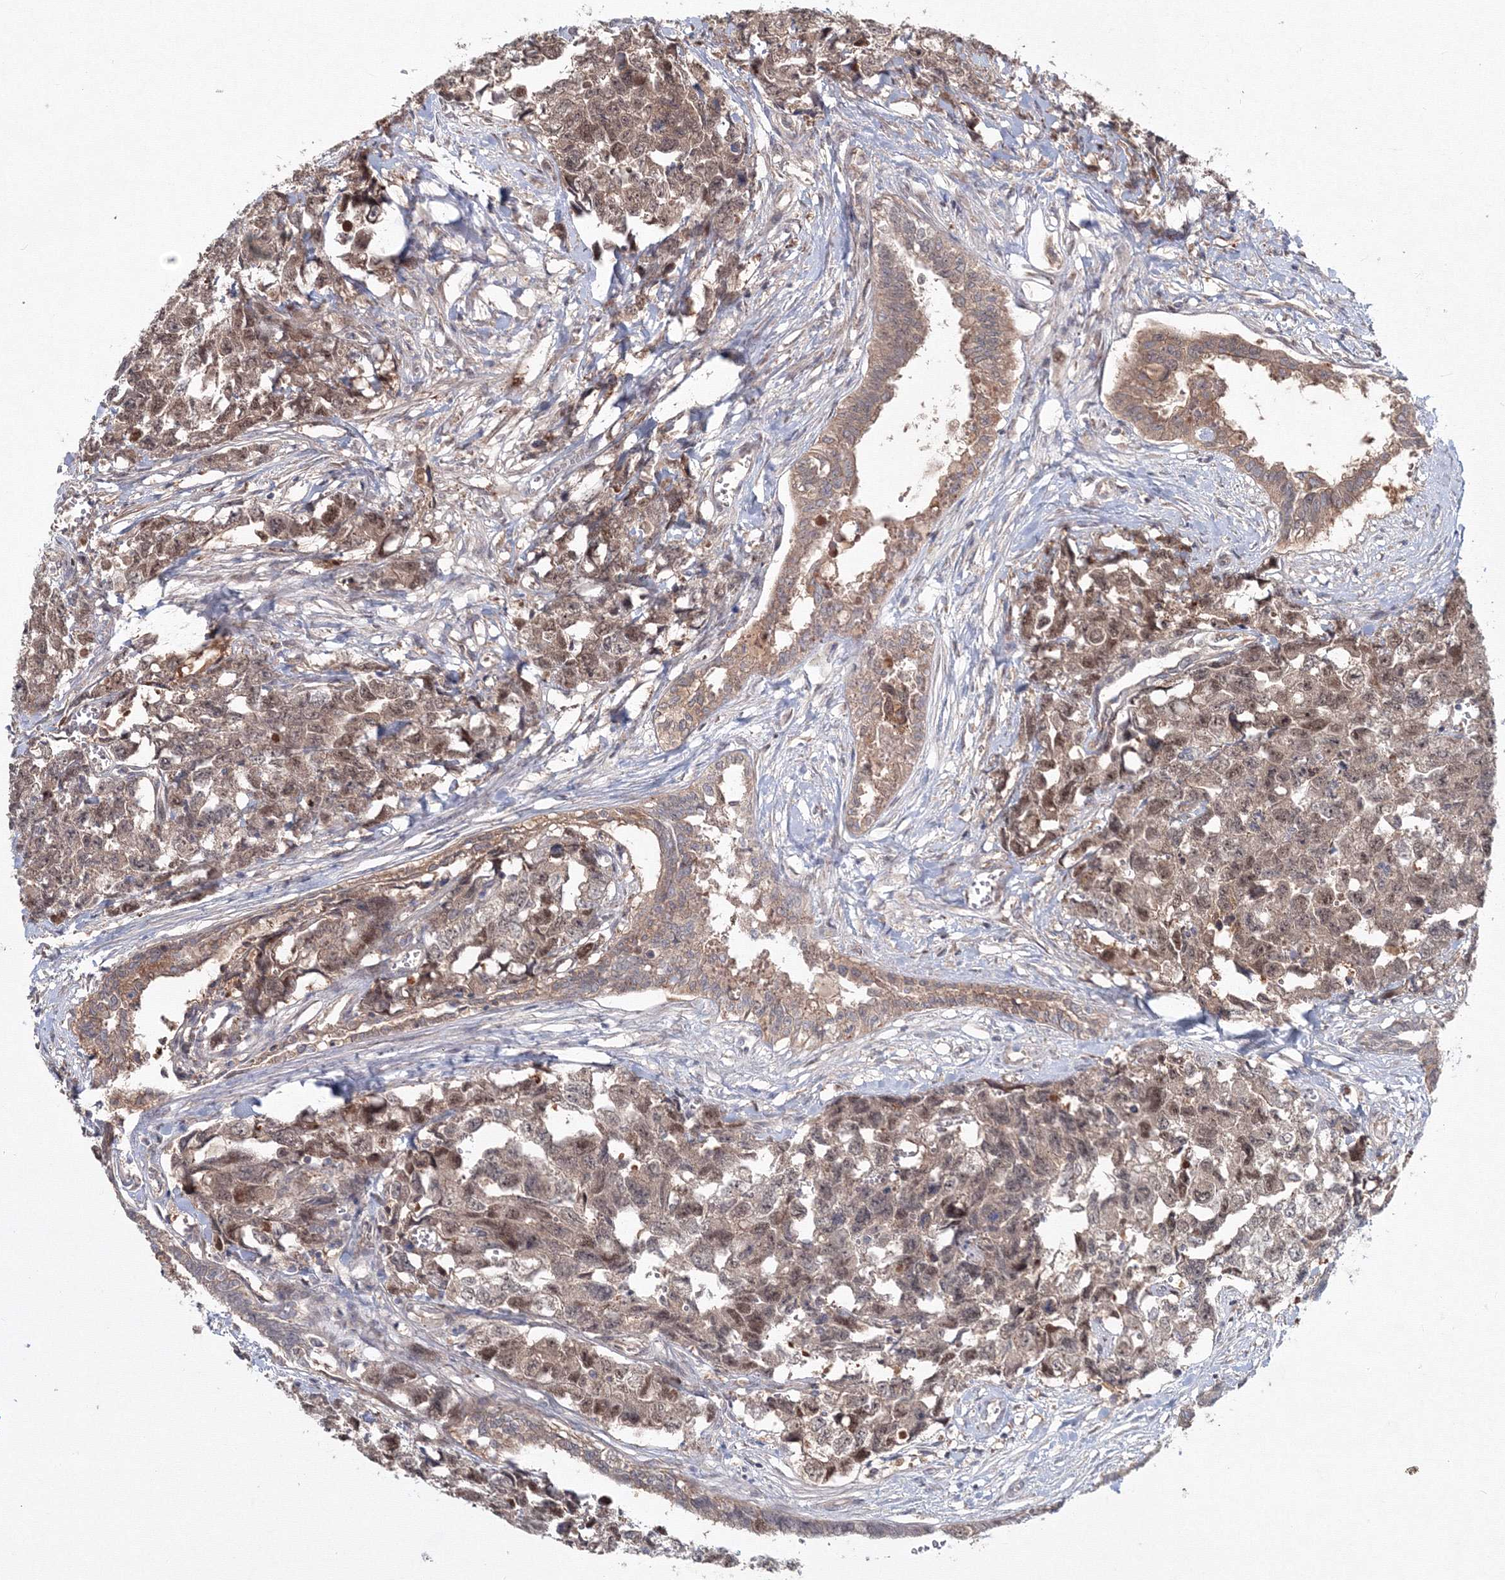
{"staining": {"intensity": "weak", "quantity": ">75%", "location": "cytoplasmic/membranous,nuclear"}, "tissue": "testis cancer", "cell_type": "Tumor cells", "image_type": "cancer", "snomed": [{"axis": "morphology", "description": "Carcinoma, Embryonal, NOS"}, {"axis": "topography", "description": "Testis"}], "caption": "Human testis cancer stained for a protein (brown) demonstrates weak cytoplasmic/membranous and nuclear positive staining in approximately >75% of tumor cells.", "gene": "MKRN2", "patient": {"sex": "male", "age": 31}}